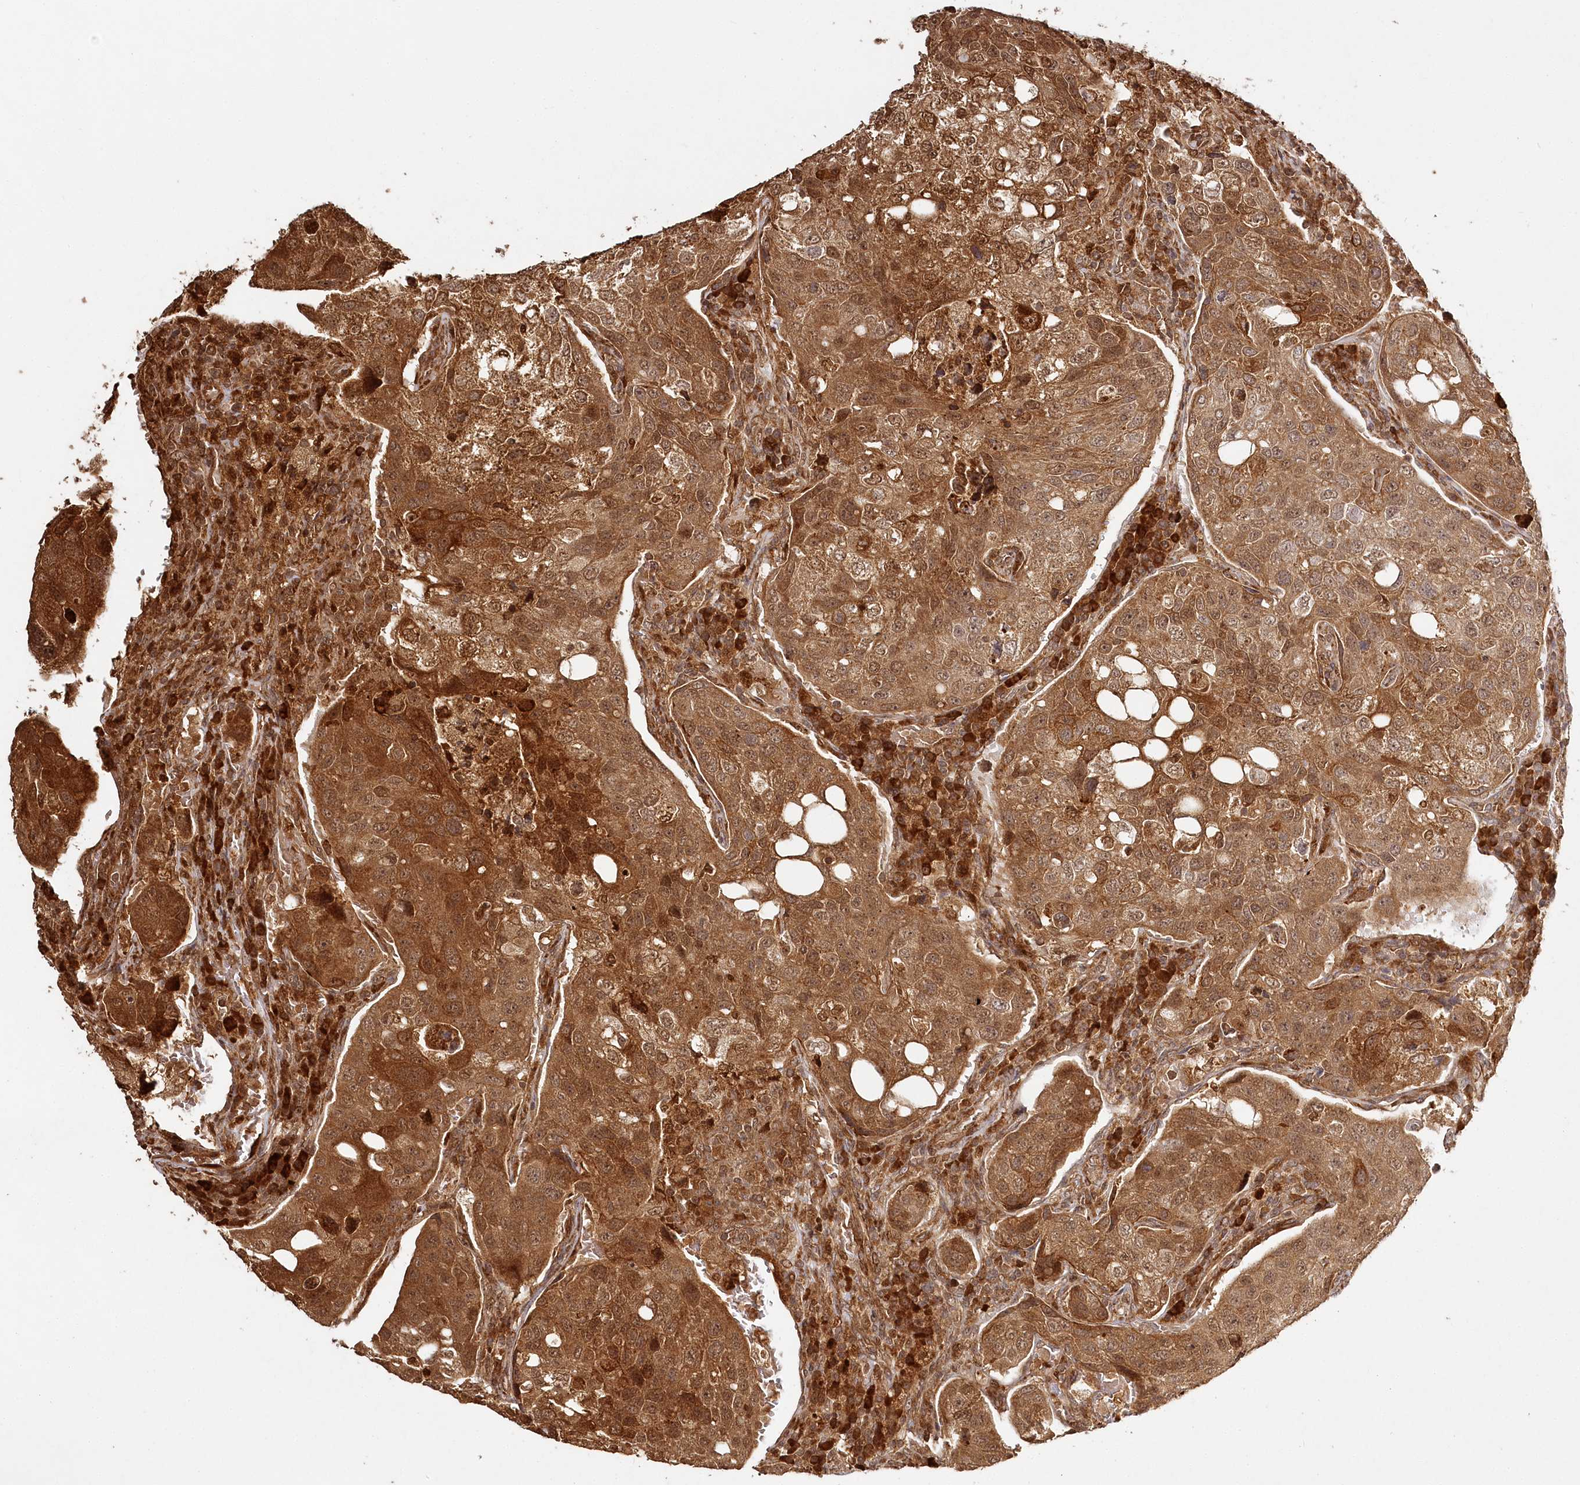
{"staining": {"intensity": "strong", "quantity": ">75%", "location": "cytoplasmic/membranous,nuclear"}, "tissue": "urothelial cancer", "cell_type": "Tumor cells", "image_type": "cancer", "snomed": [{"axis": "morphology", "description": "Urothelial carcinoma, High grade"}, {"axis": "topography", "description": "Lymph node"}, {"axis": "topography", "description": "Urinary bladder"}], "caption": "Brown immunohistochemical staining in human high-grade urothelial carcinoma reveals strong cytoplasmic/membranous and nuclear positivity in about >75% of tumor cells.", "gene": "ULK2", "patient": {"sex": "male", "age": 51}}